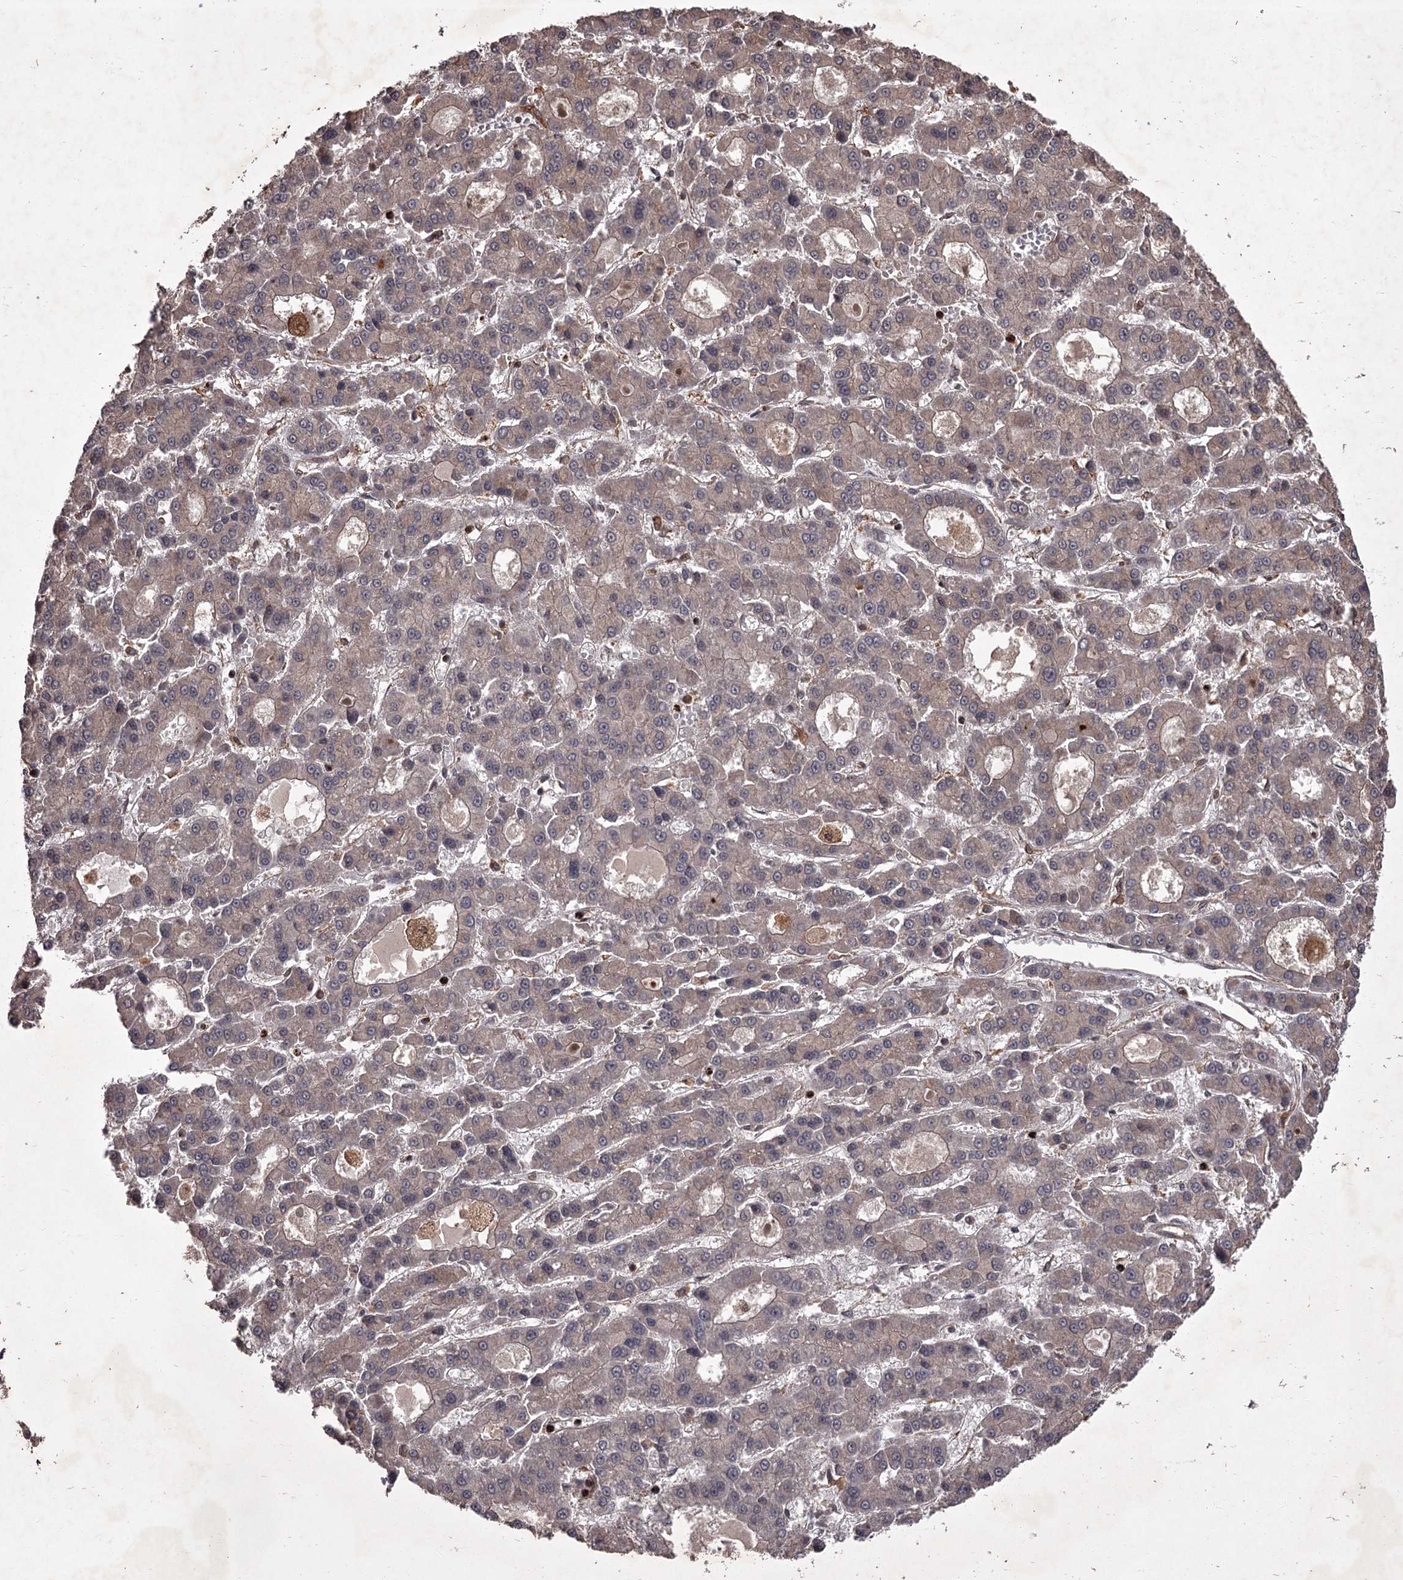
{"staining": {"intensity": "weak", "quantity": "<25%", "location": "cytoplasmic/membranous"}, "tissue": "liver cancer", "cell_type": "Tumor cells", "image_type": "cancer", "snomed": [{"axis": "morphology", "description": "Carcinoma, Hepatocellular, NOS"}, {"axis": "topography", "description": "Liver"}], "caption": "A histopathology image of human liver cancer is negative for staining in tumor cells.", "gene": "TBC1D23", "patient": {"sex": "male", "age": 70}}